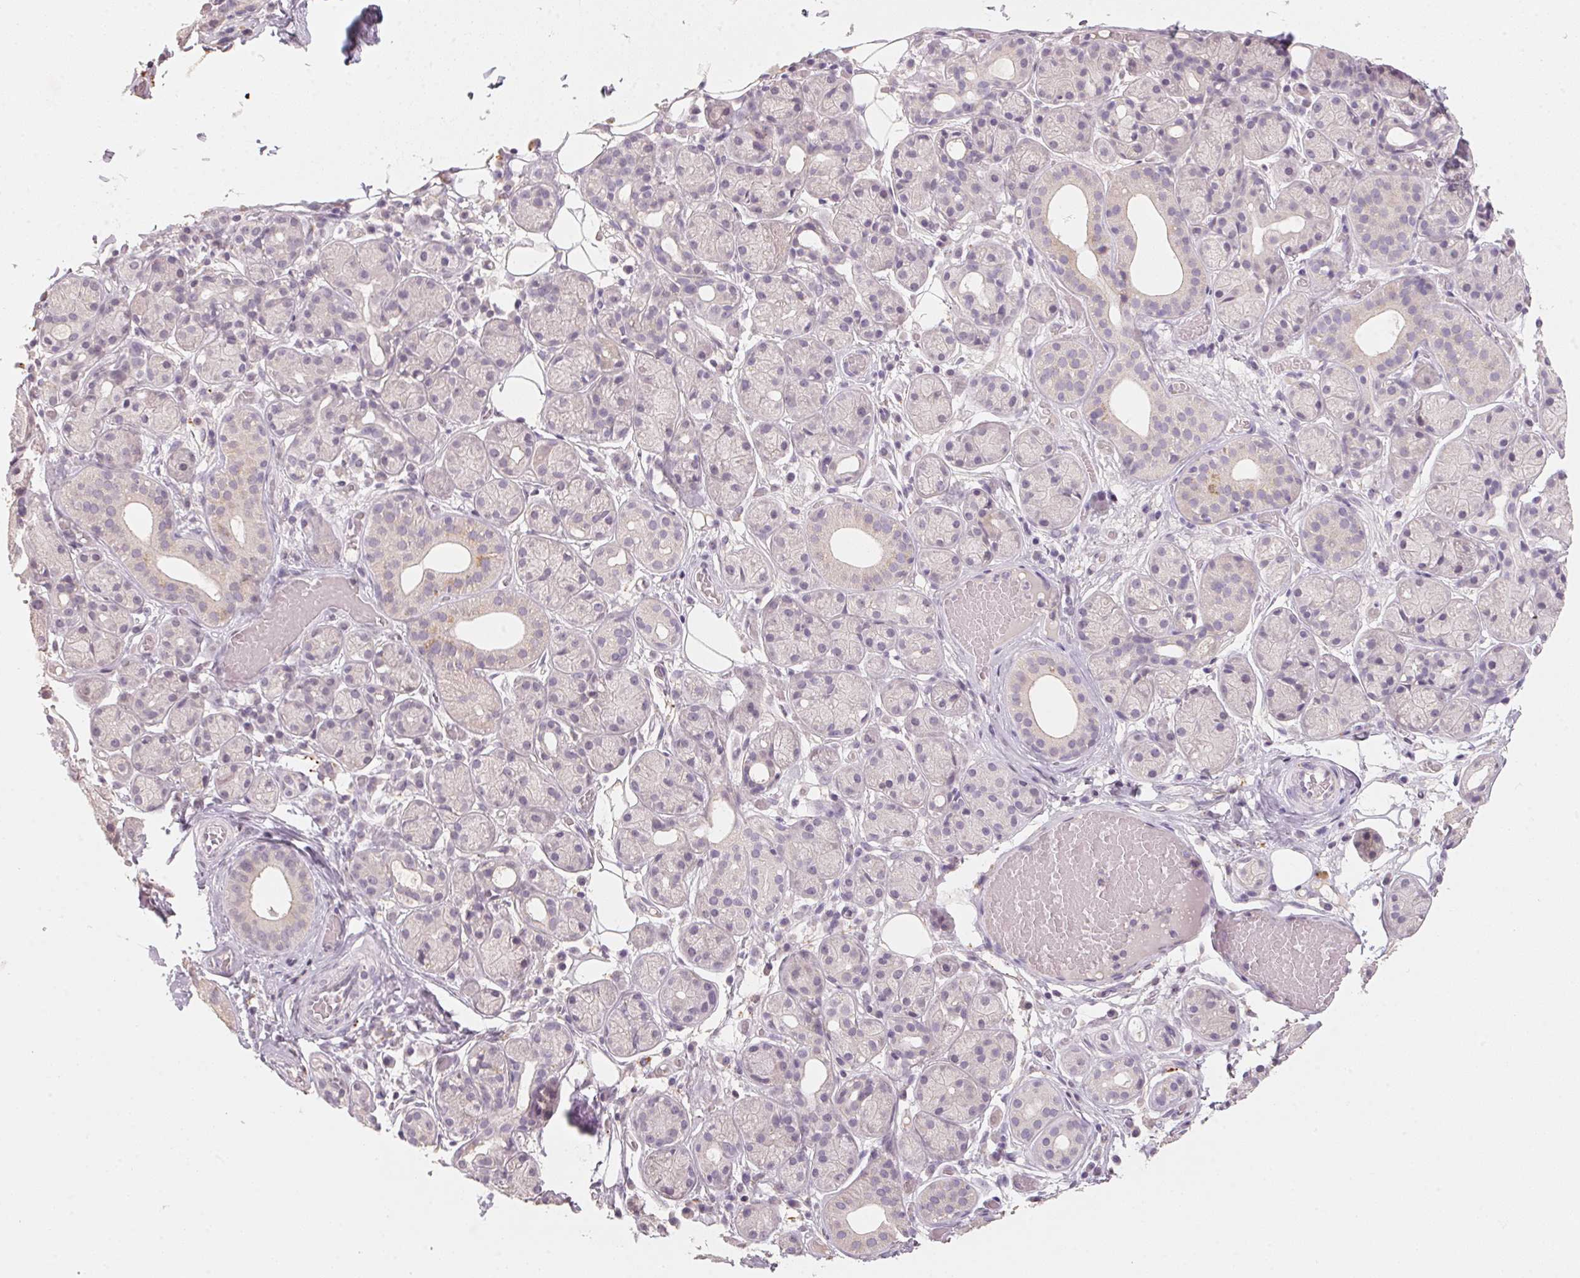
{"staining": {"intensity": "weak", "quantity": "<25%", "location": "cytoplasmic/membranous"}, "tissue": "salivary gland", "cell_type": "Glandular cells", "image_type": "normal", "snomed": [{"axis": "morphology", "description": "Normal tissue, NOS"}, {"axis": "topography", "description": "Salivary gland"}, {"axis": "topography", "description": "Peripheral nerve tissue"}], "caption": "The IHC histopathology image has no significant positivity in glandular cells of salivary gland.", "gene": "TREH", "patient": {"sex": "male", "age": 71}}